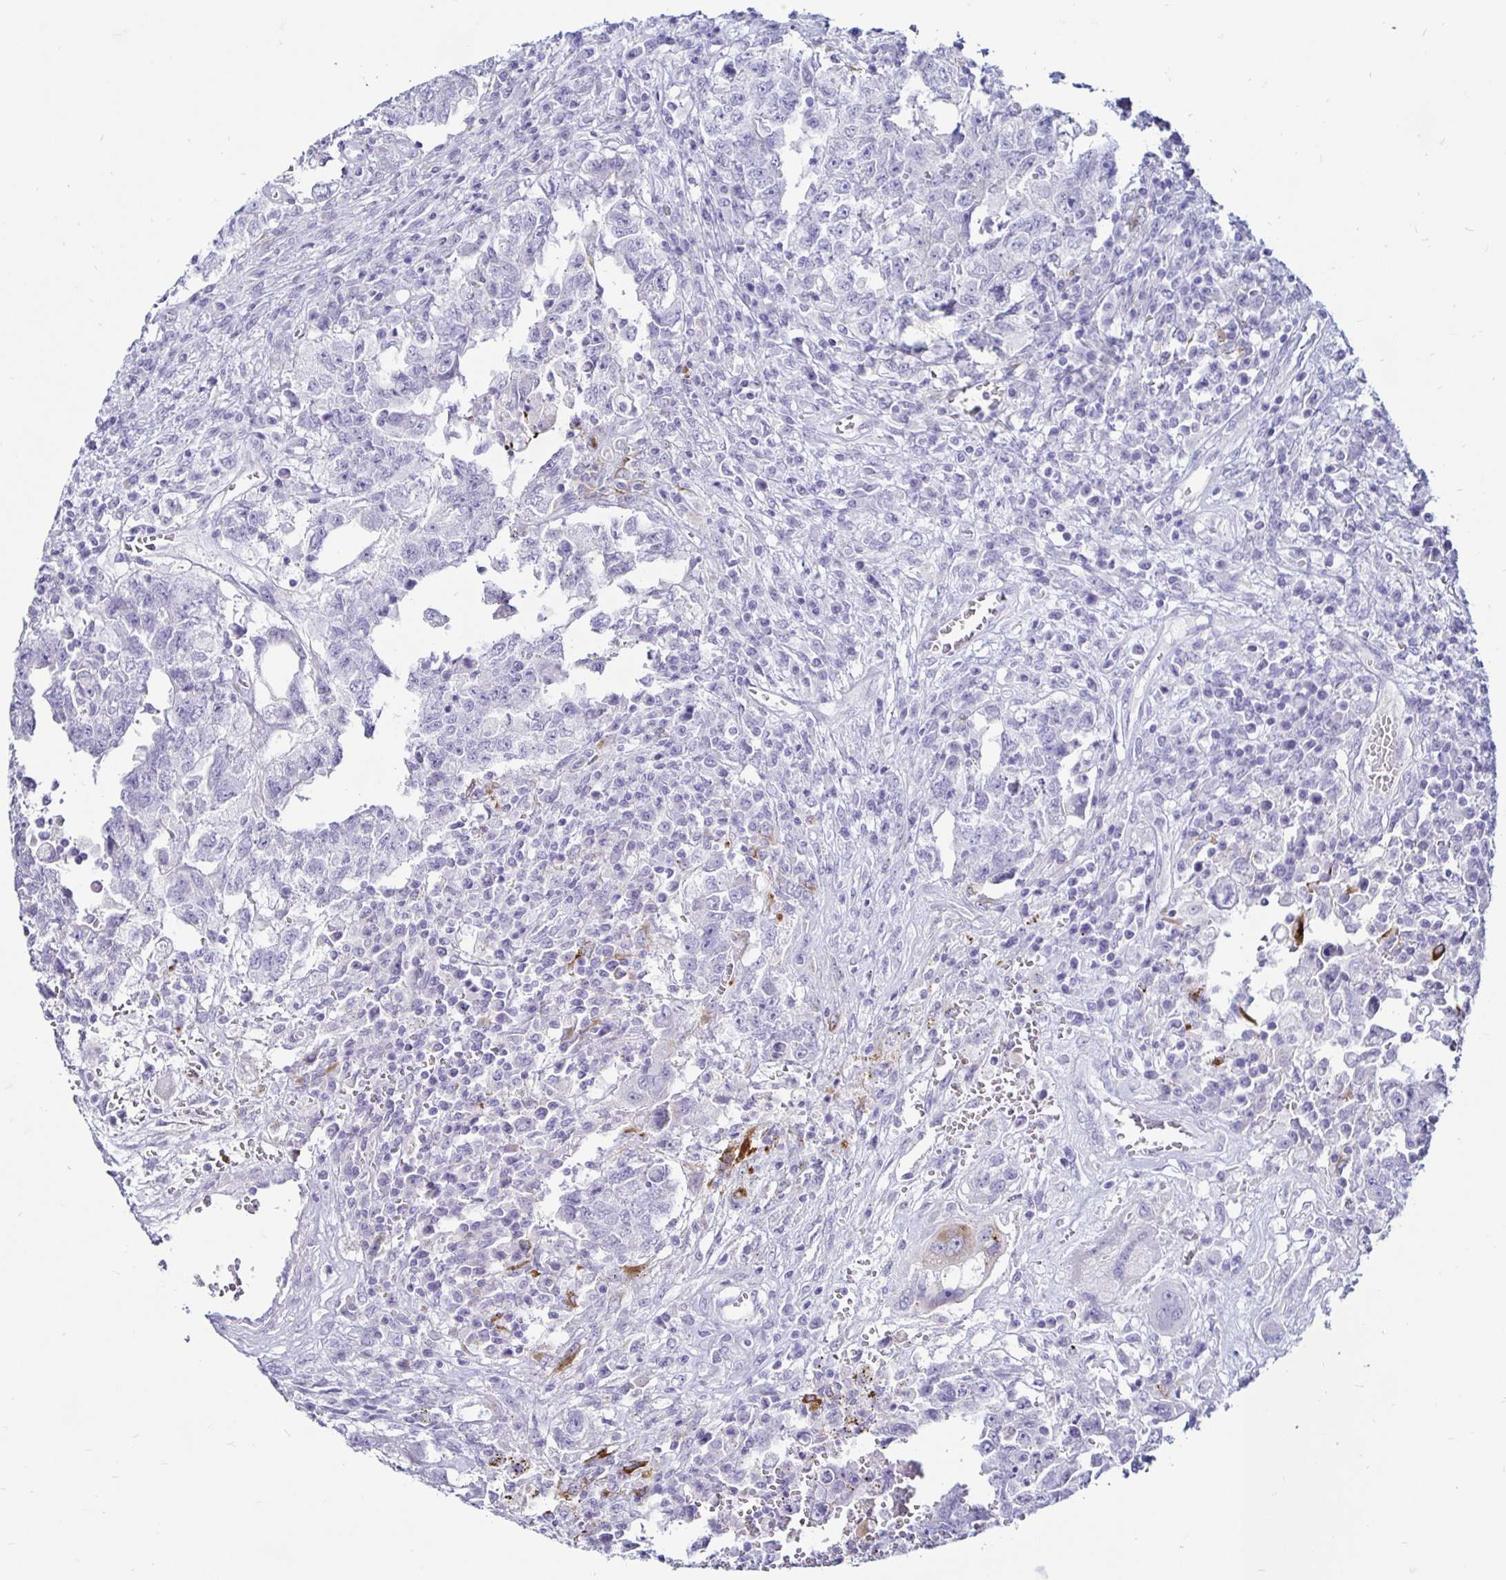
{"staining": {"intensity": "negative", "quantity": "none", "location": "none"}, "tissue": "testis cancer", "cell_type": "Tumor cells", "image_type": "cancer", "snomed": [{"axis": "morphology", "description": "Carcinoma, Embryonal, NOS"}, {"axis": "topography", "description": "Testis"}], "caption": "The image reveals no significant expression in tumor cells of testis embryonal carcinoma.", "gene": "TIMP1", "patient": {"sex": "male", "age": 26}}